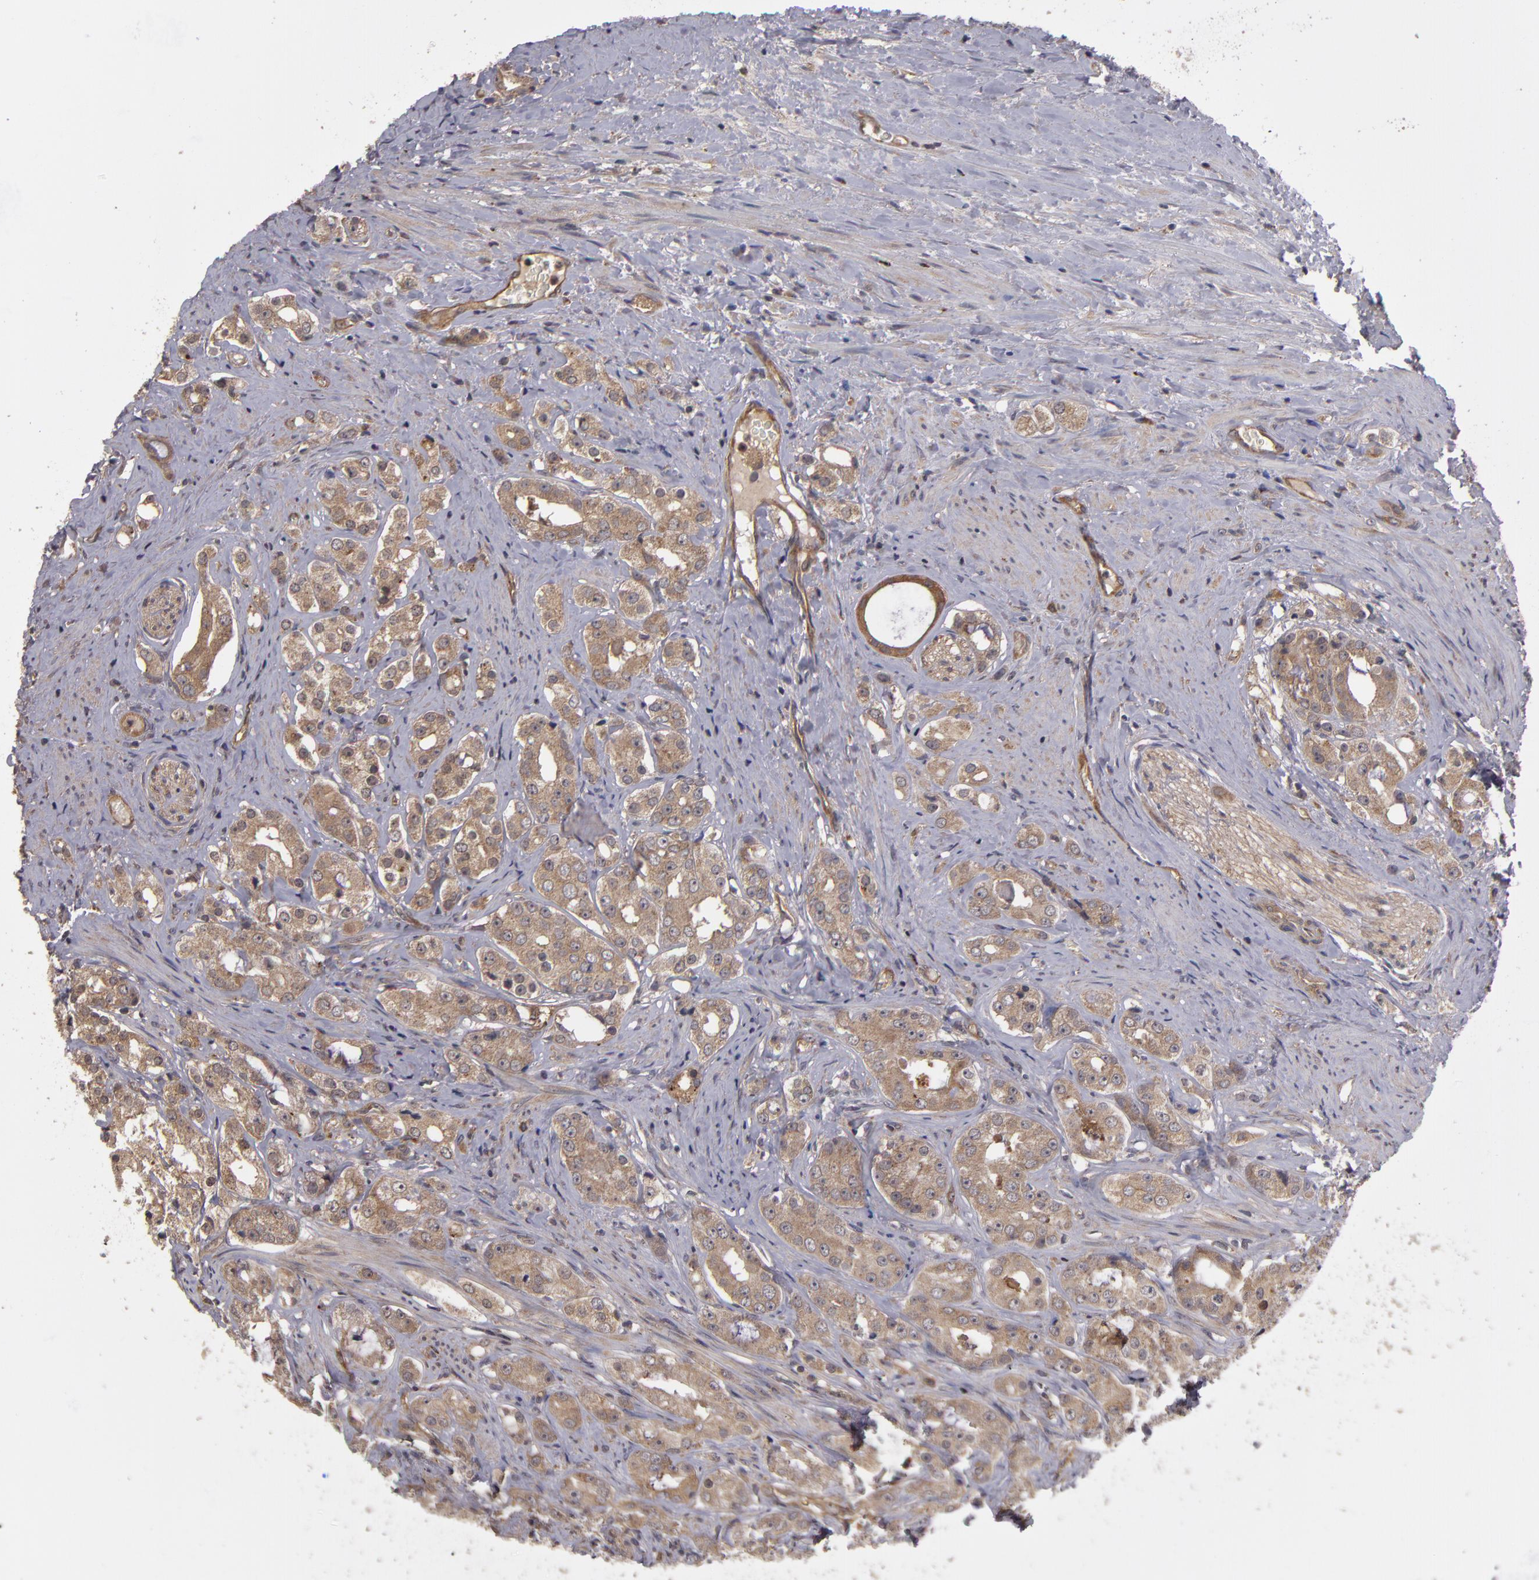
{"staining": {"intensity": "weak", "quantity": ">75%", "location": "cytoplasmic/membranous"}, "tissue": "prostate cancer", "cell_type": "Tumor cells", "image_type": "cancer", "snomed": [{"axis": "morphology", "description": "Adenocarcinoma, High grade"}, {"axis": "topography", "description": "Prostate"}], "caption": "This is an image of immunohistochemistry staining of prostate cancer (high-grade adenocarcinoma), which shows weak expression in the cytoplasmic/membranous of tumor cells.", "gene": "CTSO", "patient": {"sex": "male", "age": 68}}